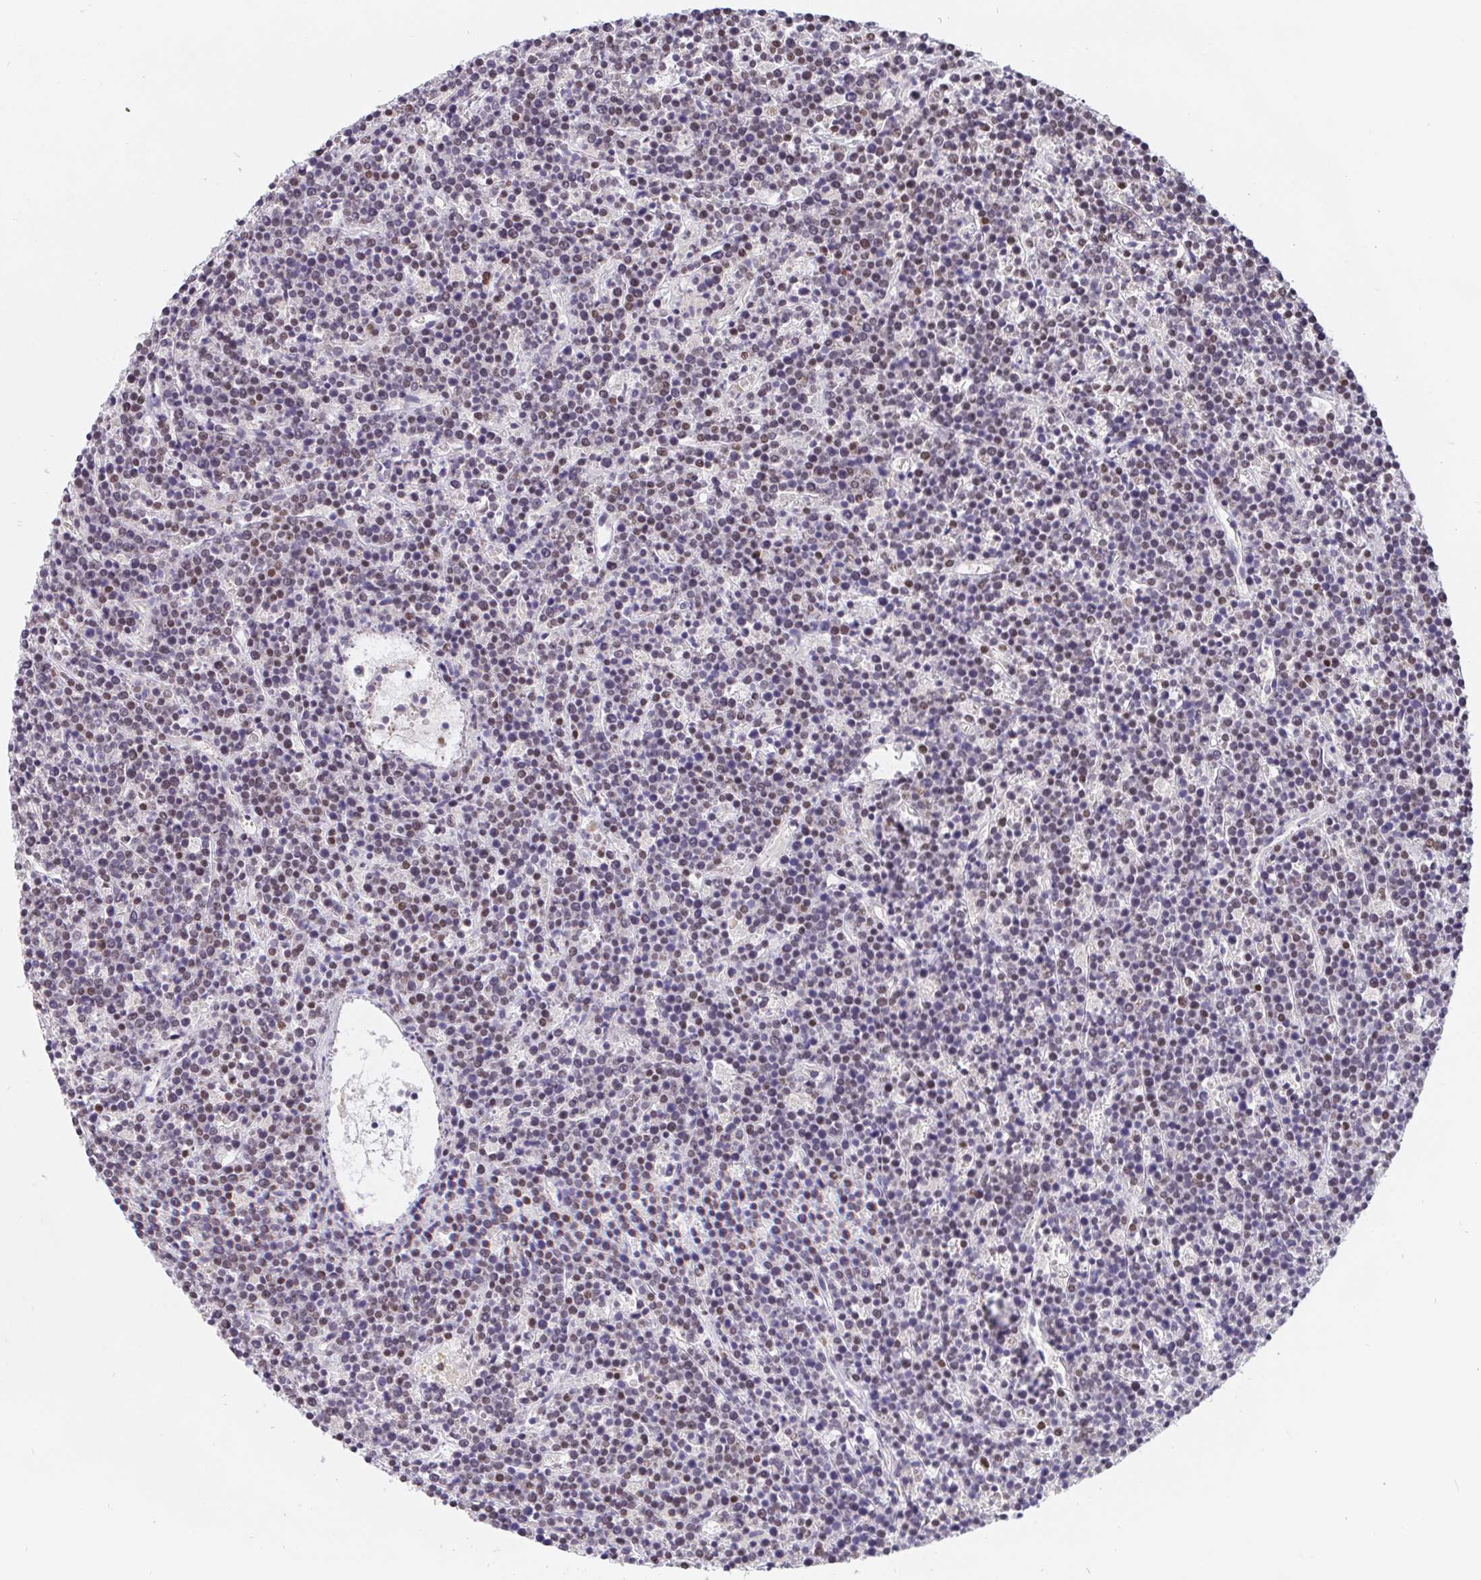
{"staining": {"intensity": "weak", "quantity": "<25%", "location": "nuclear"}, "tissue": "lymphoma", "cell_type": "Tumor cells", "image_type": "cancer", "snomed": [{"axis": "morphology", "description": "Malignant lymphoma, non-Hodgkin's type, High grade"}, {"axis": "topography", "description": "Ovary"}], "caption": "DAB (3,3'-diaminobenzidine) immunohistochemical staining of lymphoma exhibits no significant positivity in tumor cells.", "gene": "POU2F1", "patient": {"sex": "female", "age": 56}}